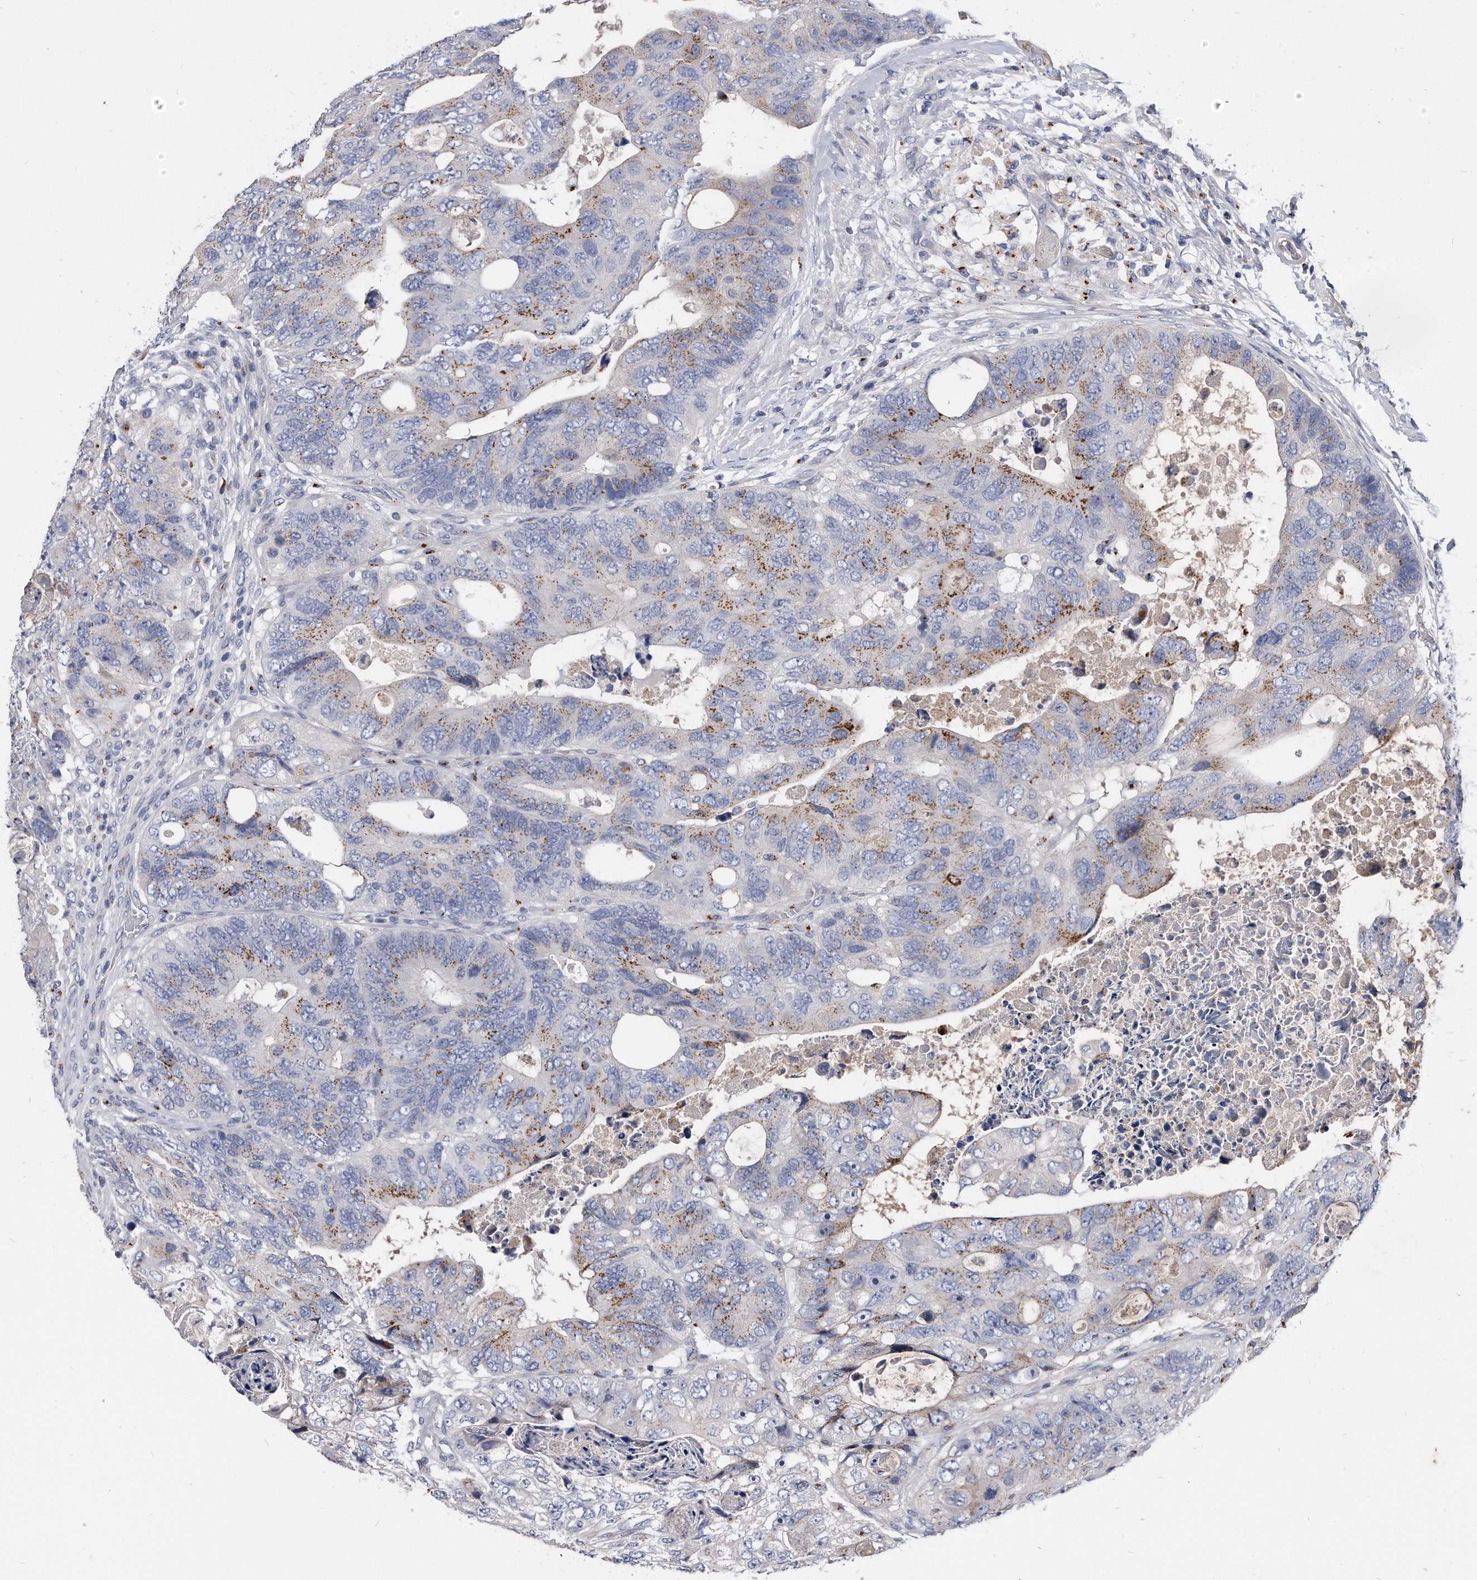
{"staining": {"intensity": "moderate", "quantity": "25%-75%", "location": "cytoplasmic/membranous"}, "tissue": "colorectal cancer", "cell_type": "Tumor cells", "image_type": "cancer", "snomed": [{"axis": "morphology", "description": "Adenocarcinoma, NOS"}, {"axis": "topography", "description": "Rectum"}], "caption": "About 25%-75% of tumor cells in adenocarcinoma (colorectal) show moderate cytoplasmic/membranous protein expression as visualized by brown immunohistochemical staining.", "gene": "MGAT4A", "patient": {"sex": "male", "age": 59}}